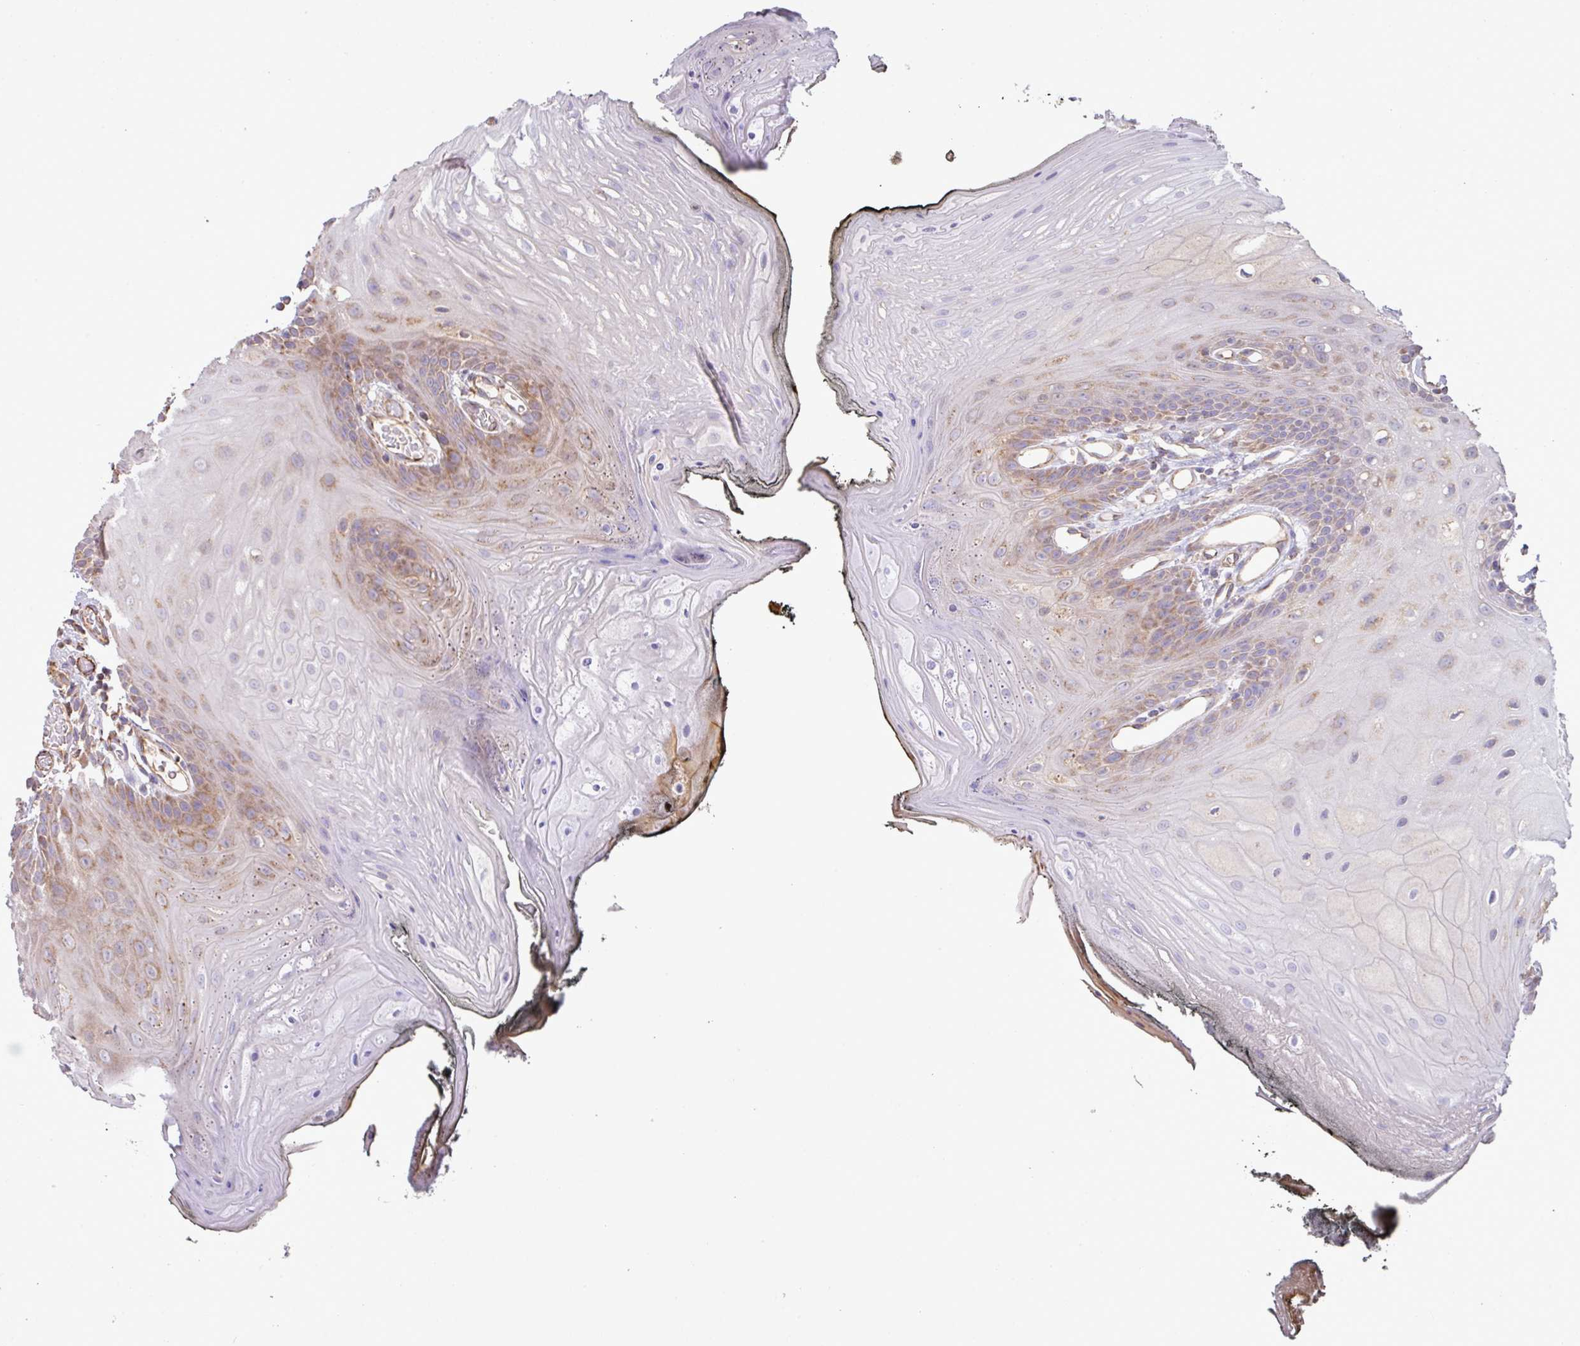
{"staining": {"intensity": "moderate", "quantity": "25%-75%", "location": "cytoplasmic/membranous"}, "tissue": "oral mucosa", "cell_type": "Squamous epithelial cells", "image_type": "normal", "snomed": [{"axis": "morphology", "description": "Normal tissue, NOS"}, {"axis": "morphology", "description": "Squamous cell carcinoma, NOS"}, {"axis": "topography", "description": "Oral tissue"}, {"axis": "topography", "description": "Head-Neck"}], "caption": "Oral mucosa stained with immunohistochemistry (IHC) shows moderate cytoplasmic/membranous positivity in approximately 25%-75% of squamous epithelial cells. Using DAB (brown) and hematoxylin (blue) stains, captured at high magnification using brightfield microscopy.", "gene": "LRRC53", "patient": {"sex": "female", "age": 81}}